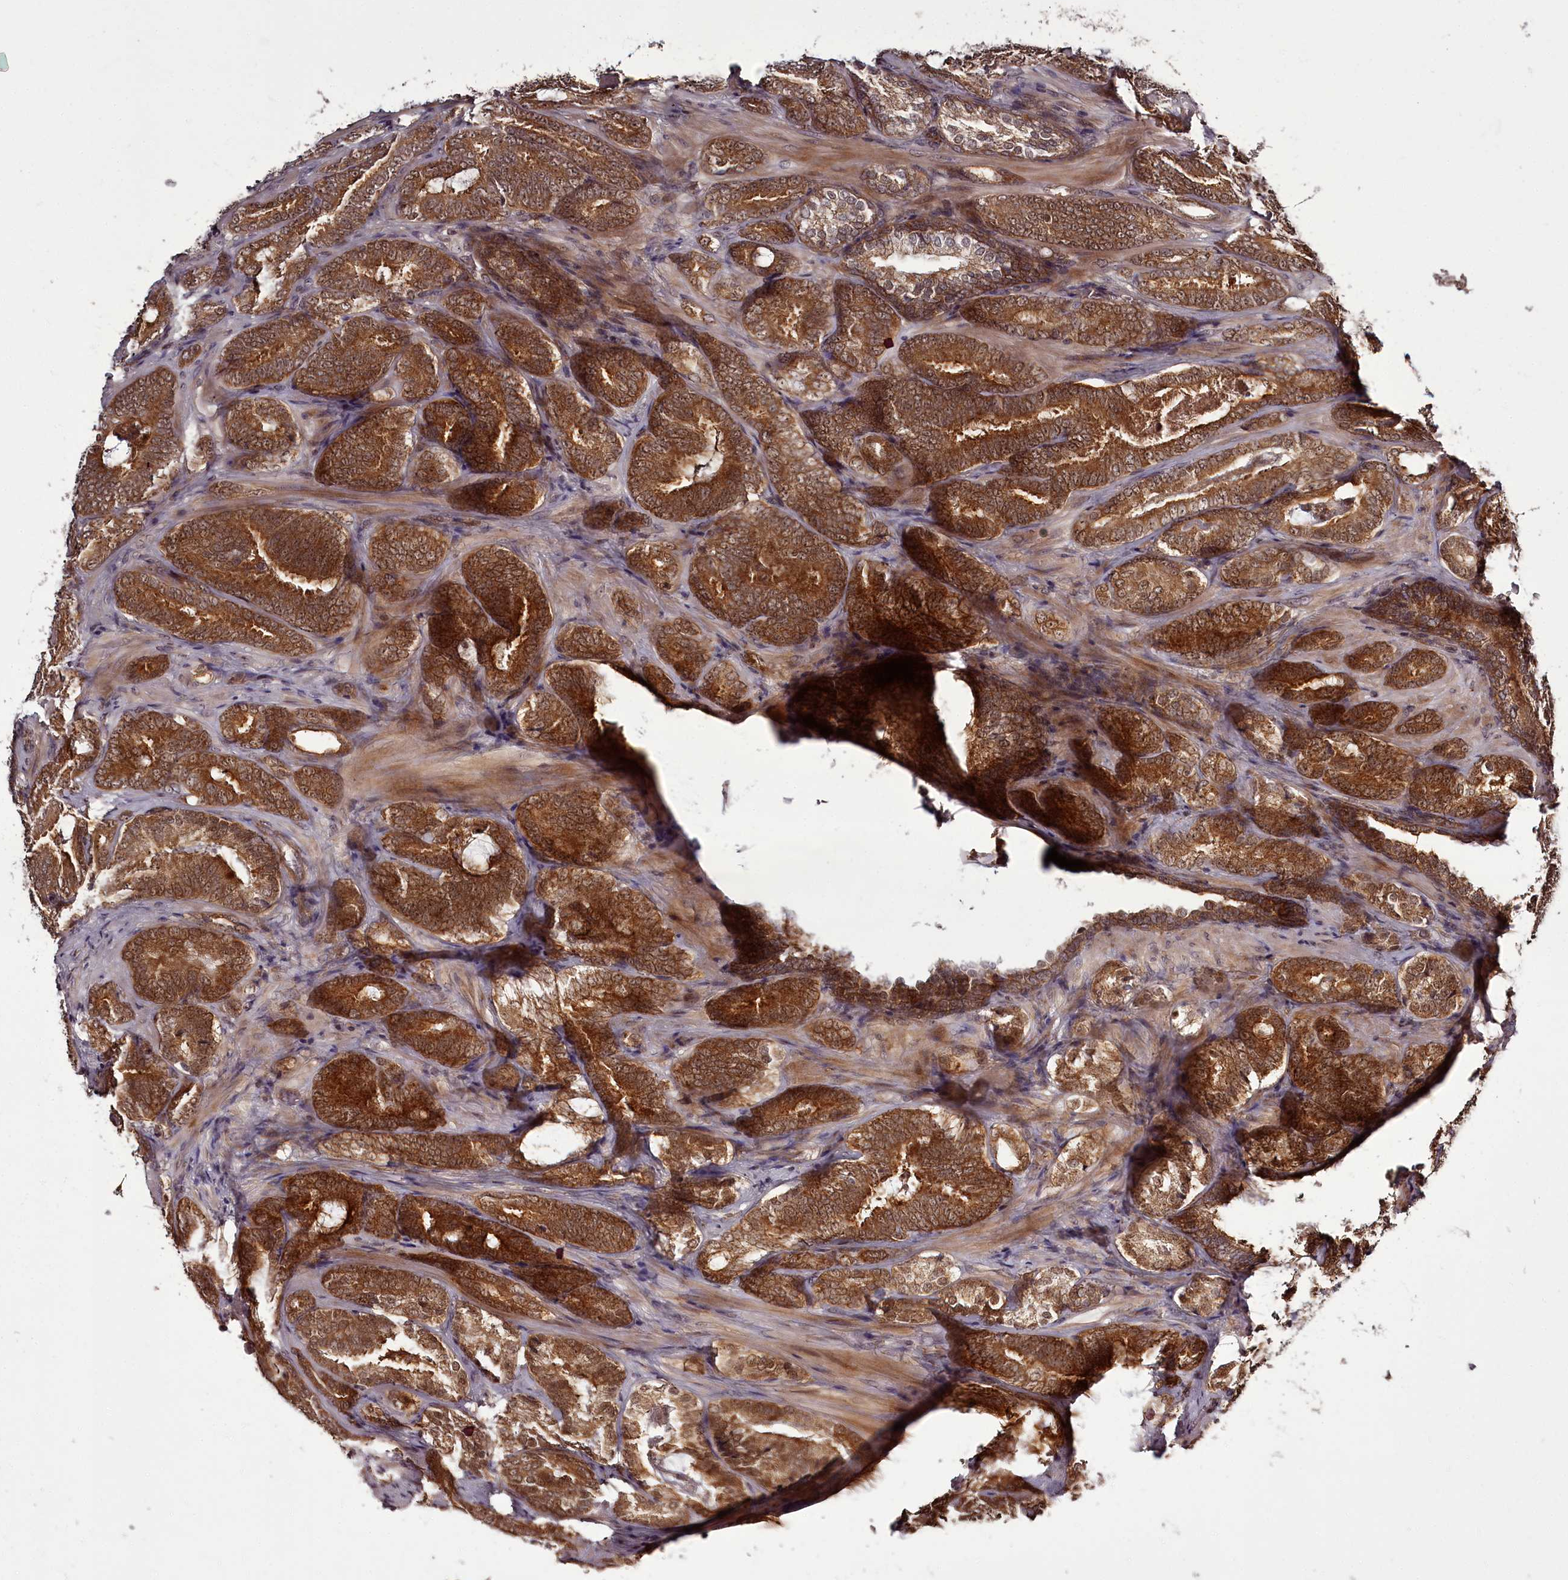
{"staining": {"intensity": "strong", "quantity": ">75%", "location": "cytoplasmic/membranous"}, "tissue": "prostate cancer", "cell_type": "Tumor cells", "image_type": "cancer", "snomed": [{"axis": "morphology", "description": "Adenocarcinoma, Low grade"}, {"axis": "topography", "description": "Prostate"}], "caption": "A histopathology image showing strong cytoplasmic/membranous staining in approximately >75% of tumor cells in prostate adenocarcinoma (low-grade), as visualized by brown immunohistochemical staining.", "gene": "PCBP2", "patient": {"sex": "male", "age": 60}}